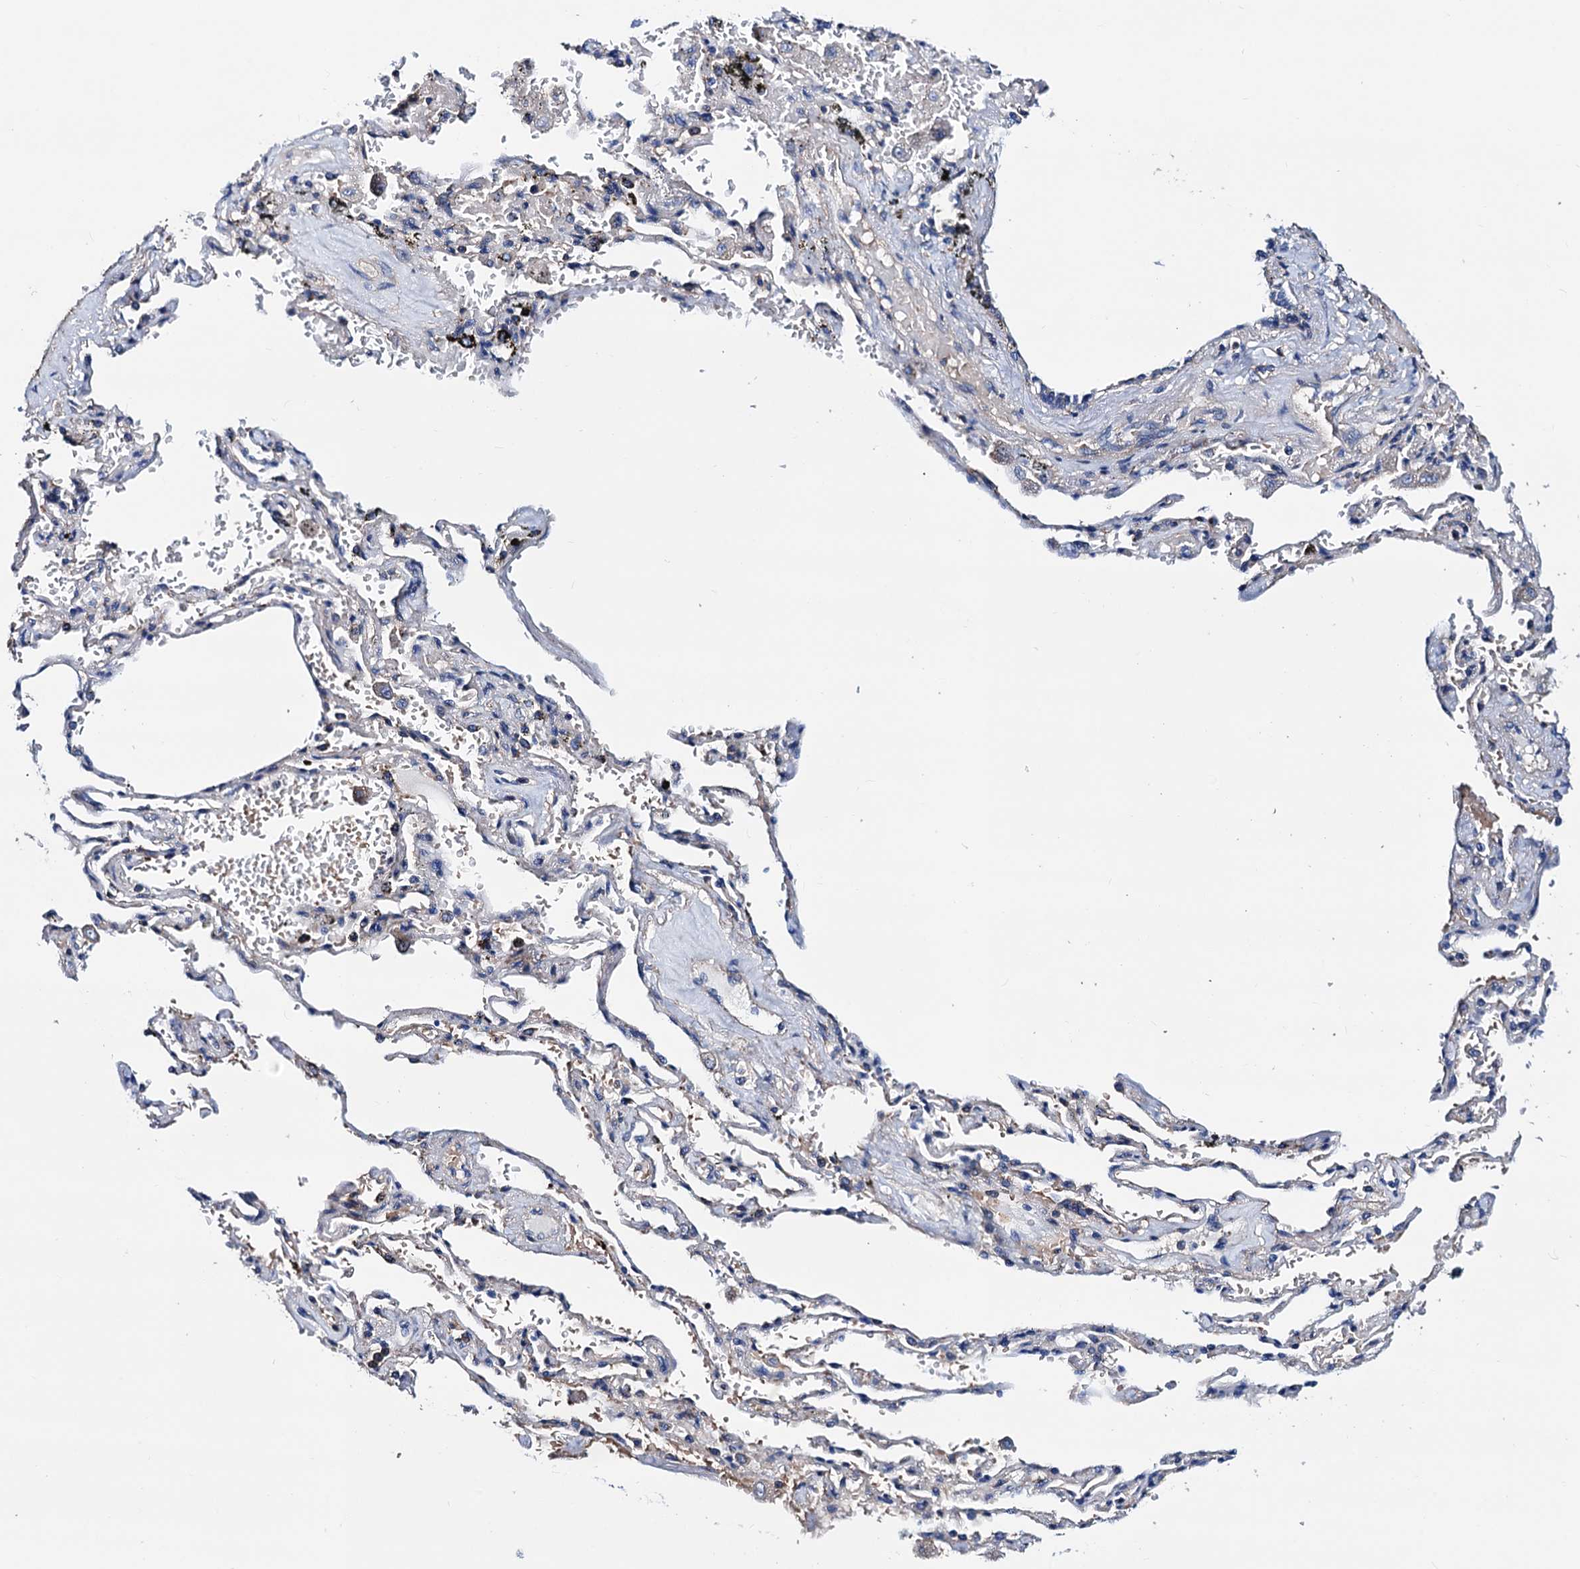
{"staining": {"intensity": "negative", "quantity": "none", "location": "none"}, "tissue": "lung cancer", "cell_type": "Tumor cells", "image_type": "cancer", "snomed": [{"axis": "morphology", "description": "Adenocarcinoma, NOS"}, {"axis": "topography", "description": "Lung"}], "caption": "DAB immunohistochemical staining of lung adenocarcinoma displays no significant staining in tumor cells.", "gene": "GCOM1", "patient": {"sex": "male", "age": 64}}